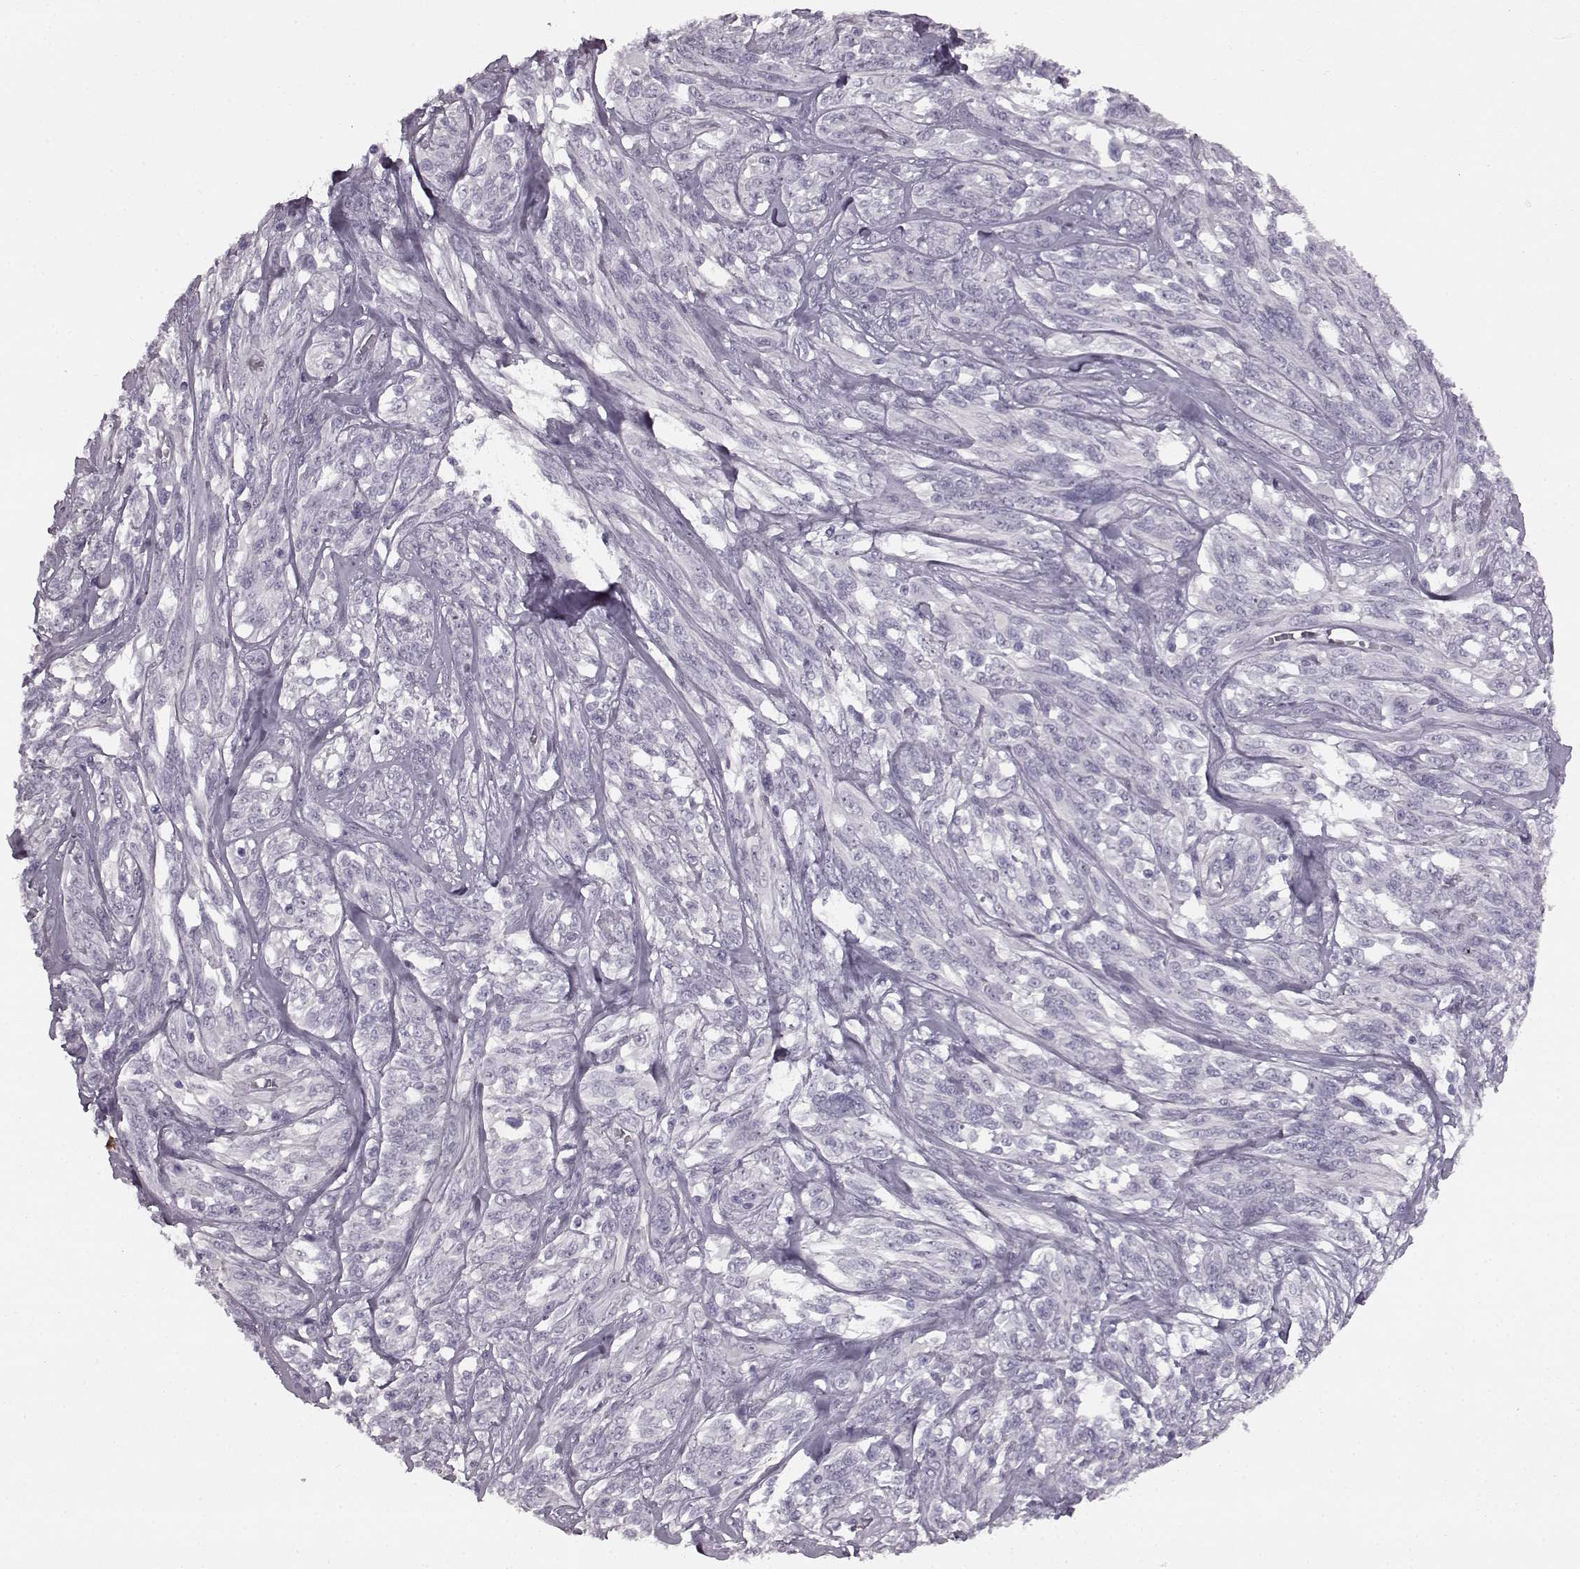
{"staining": {"intensity": "negative", "quantity": "none", "location": "none"}, "tissue": "melanoma", "cell_type": "Tumor cells", "image_type": "cancer", "snomed": [{"axis": "morphology", "description": "Malignant melanoma, NOS"}, {"axis": "topography", "description": "Skin"}], "caption": "Tumor cells are negative for brown protein staining in malignant melanoma. (Immunohistochemistry (ihc), brightfield microscopy, high magnification).", "gene": "PRPH2", "patient": {"sex": "female", "age": 91}}